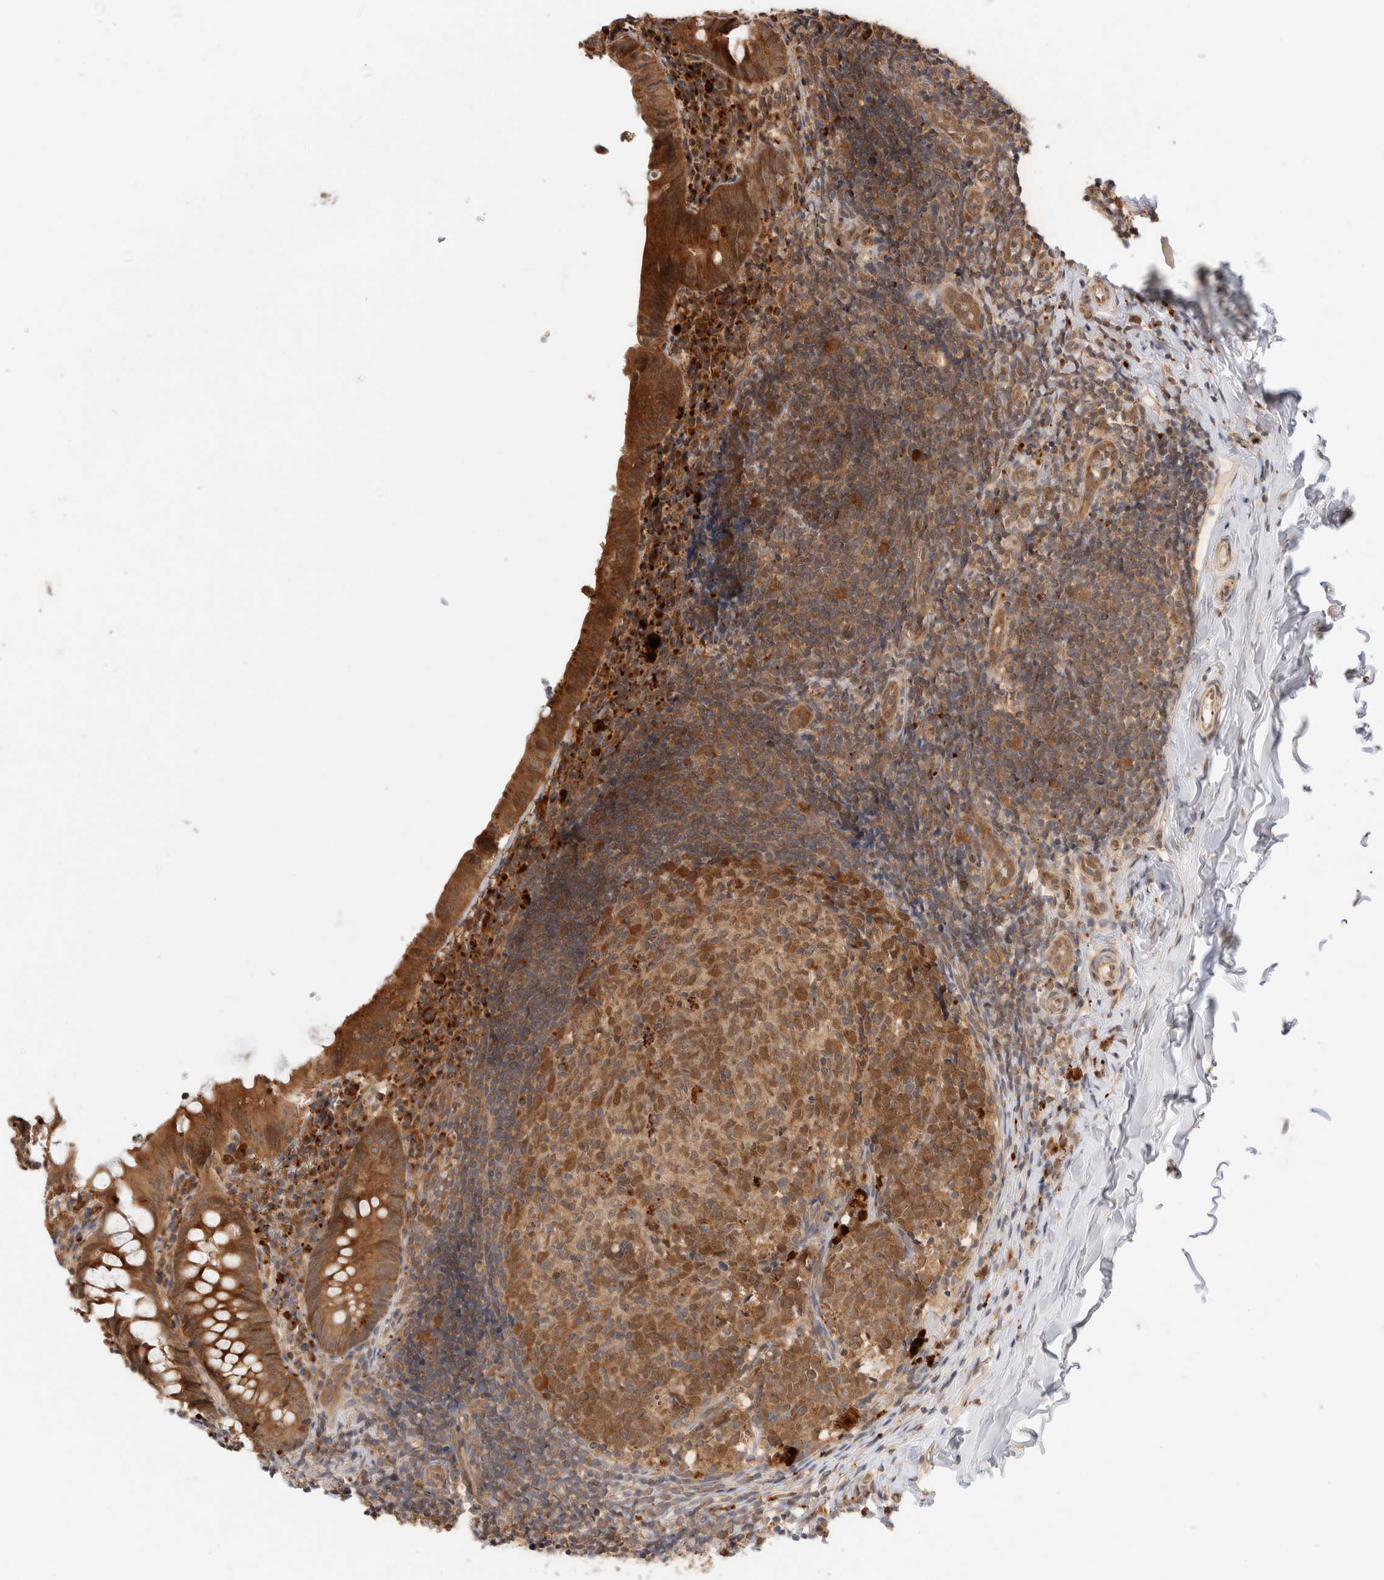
{"staining": {"intensity": "strong", "quantity": ">75%", "location": "cytoplasmic/membranous"}, "tissue": "appendix", "cell_type": "Glandular cells", "image_type": "normal", "snomed": [{"axis": "morphology", "description": "Normal tissue, NOS"}, {"axis": "topography", "description": "Appendix"}], "caption": "Human appendix stained with a brown dye shows strong cytoplasmic/membranous positive staining in about >75% of glandular cells.", "gene": "ACTL9", "patient": {"sex": "male", "age": 8}}